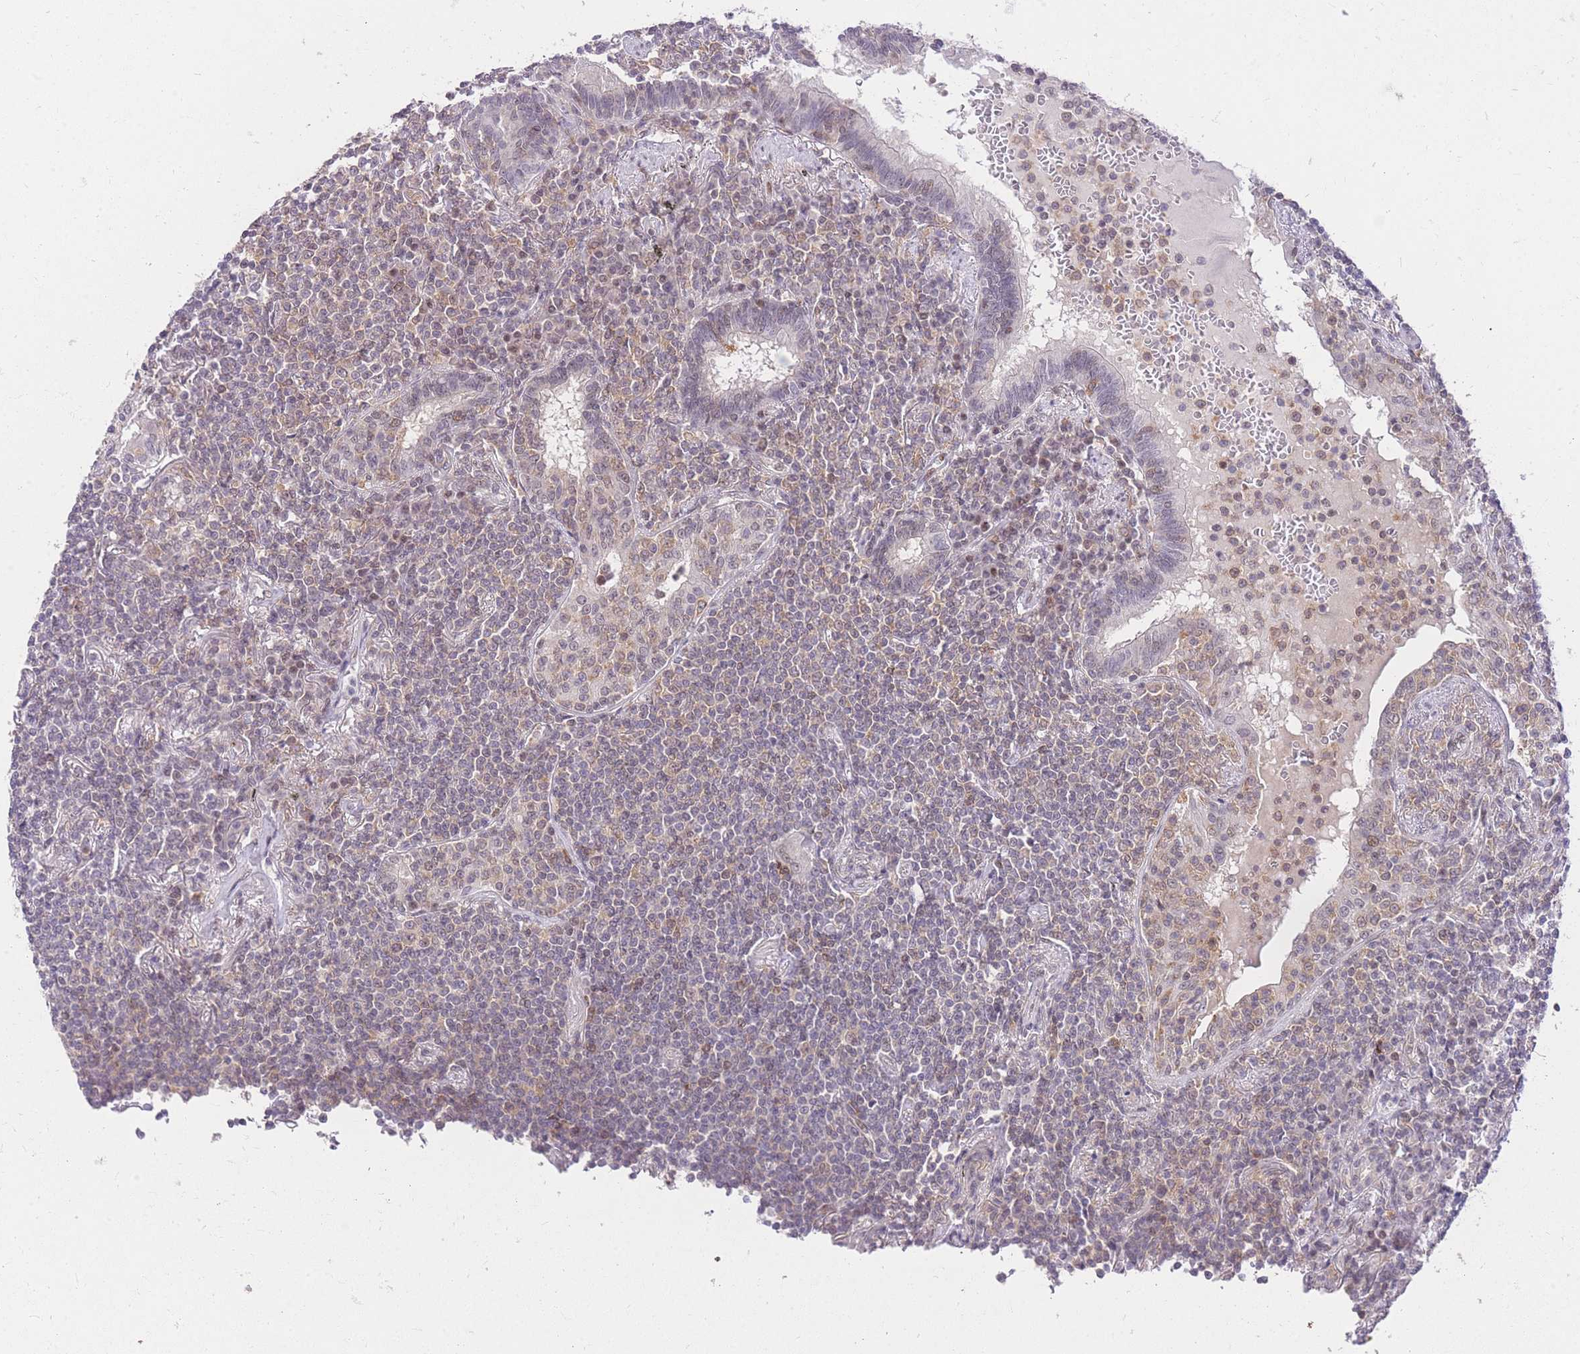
{"staining": {"intensity": "weak", "quantity": "<25%", "location": "cytoplasmic/membranous"}, "tissue": "lymphoma", "cell_type": "Tumor cells", "image_type": "cancer", "snomed": [{"axis": "morphology", "description": "Malignant lymphoma, non-Hodgkin's type, Low grade"}, {"axis": "topography", "description": "Lung"}], "caption": "Protein analysis of malignant lymphoma, non-Hodgkin's type (low-grade) exhibits no significant positivity in tumor cells.", "gene": "STK39", "patient": {"sex": "female", "age": 71}}